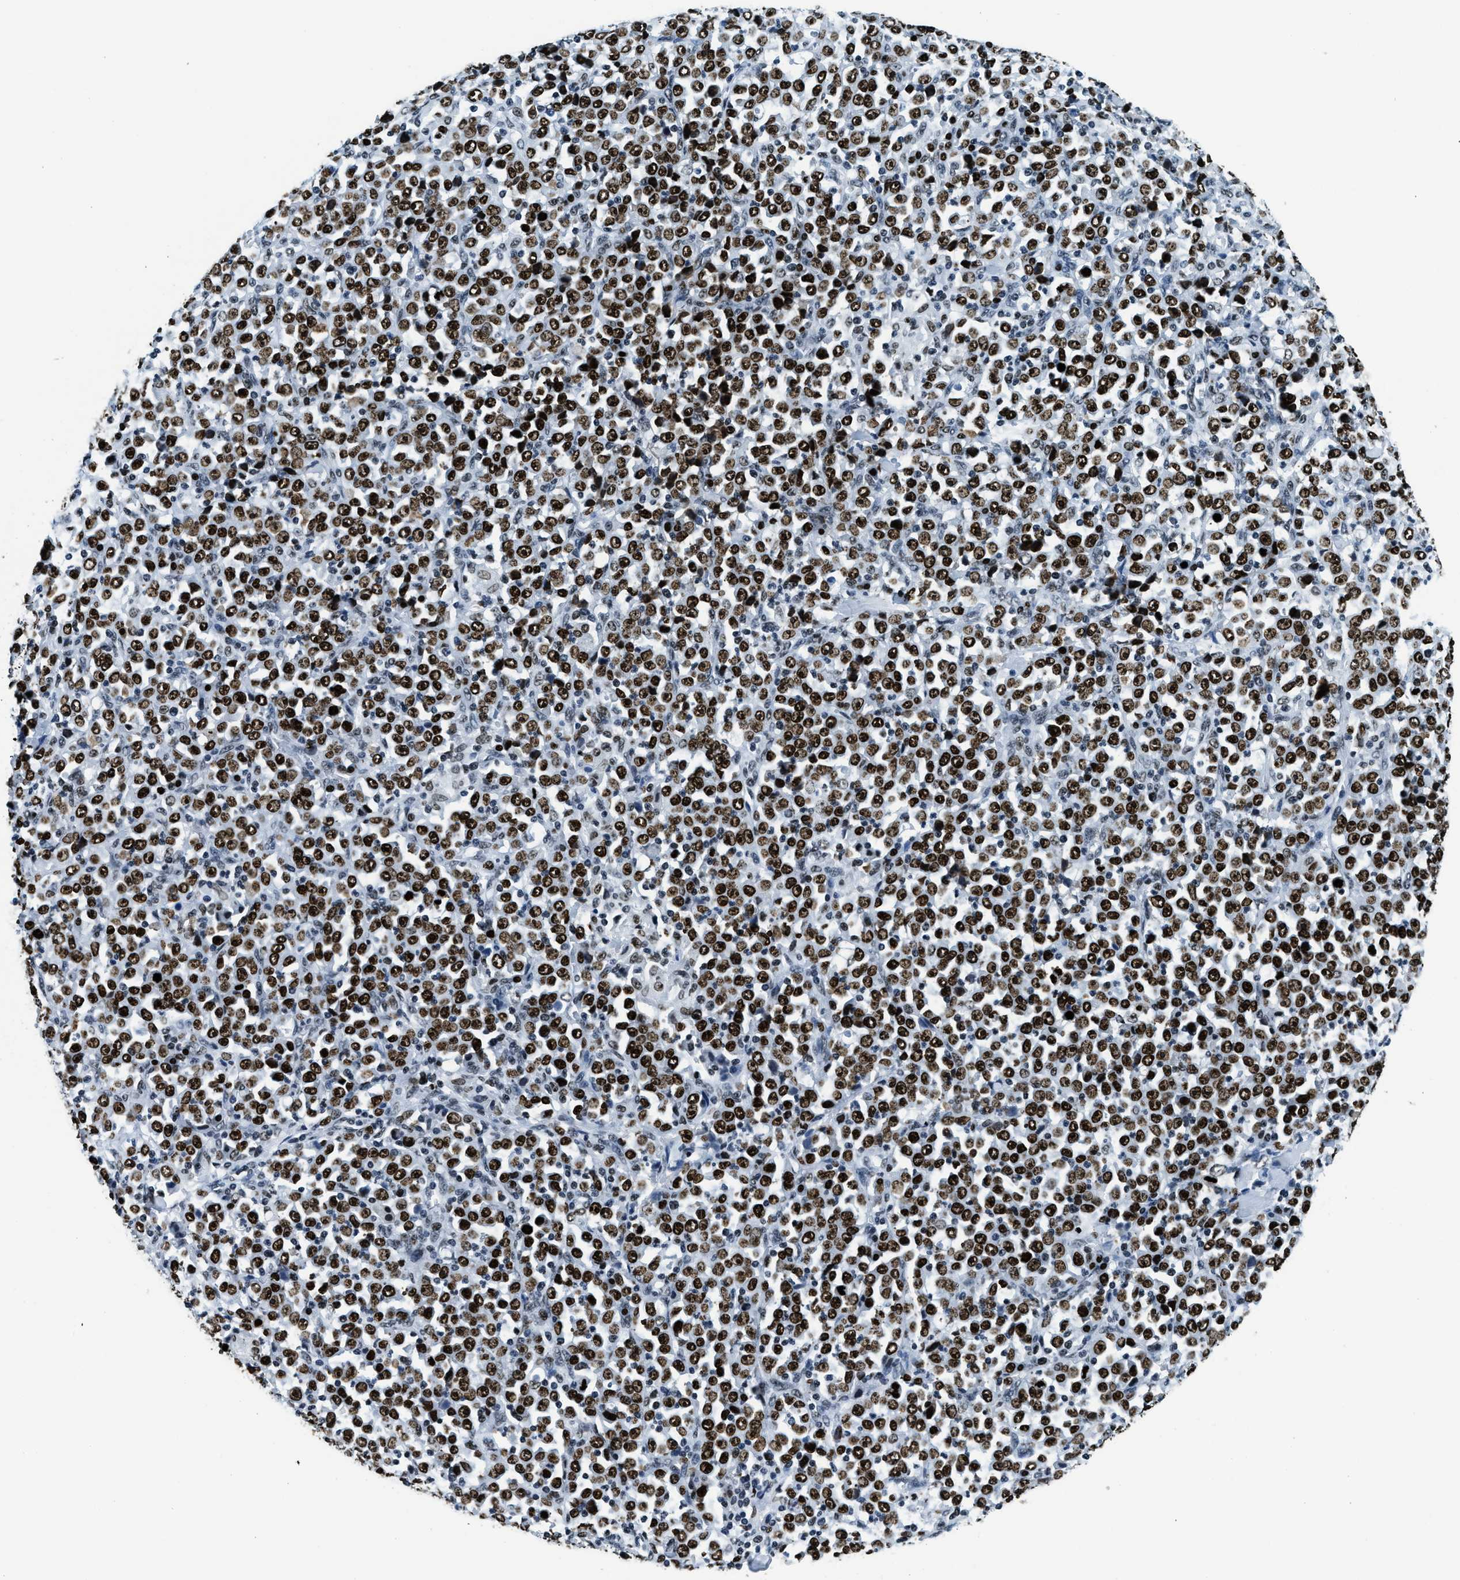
{"staining": {"intensity": "strong", "quantity": ">75%", "location": "nuclear"}, "tissue": "stomach cancer", "cell_type": "Tumor cells", "image_type": "cancer", "snomed": [{"axis": "morphology", "description": "Normal tissue, NOS"}, {"axis": "morphology", "description": "Adenocarcinoma, NOS"}, {"axis": "topography", "description": "Stomach, upper"}, {"axis": "topography", "description": "Stomach"}], "caption": "Immunohistochemical staining of stomach cancer (adenocarcinoma) displays high levels of strong nuclear staining in about >75% of tumor cells.", "gene": "TOP1", "patient": {"sex": "male", "age": 59}}